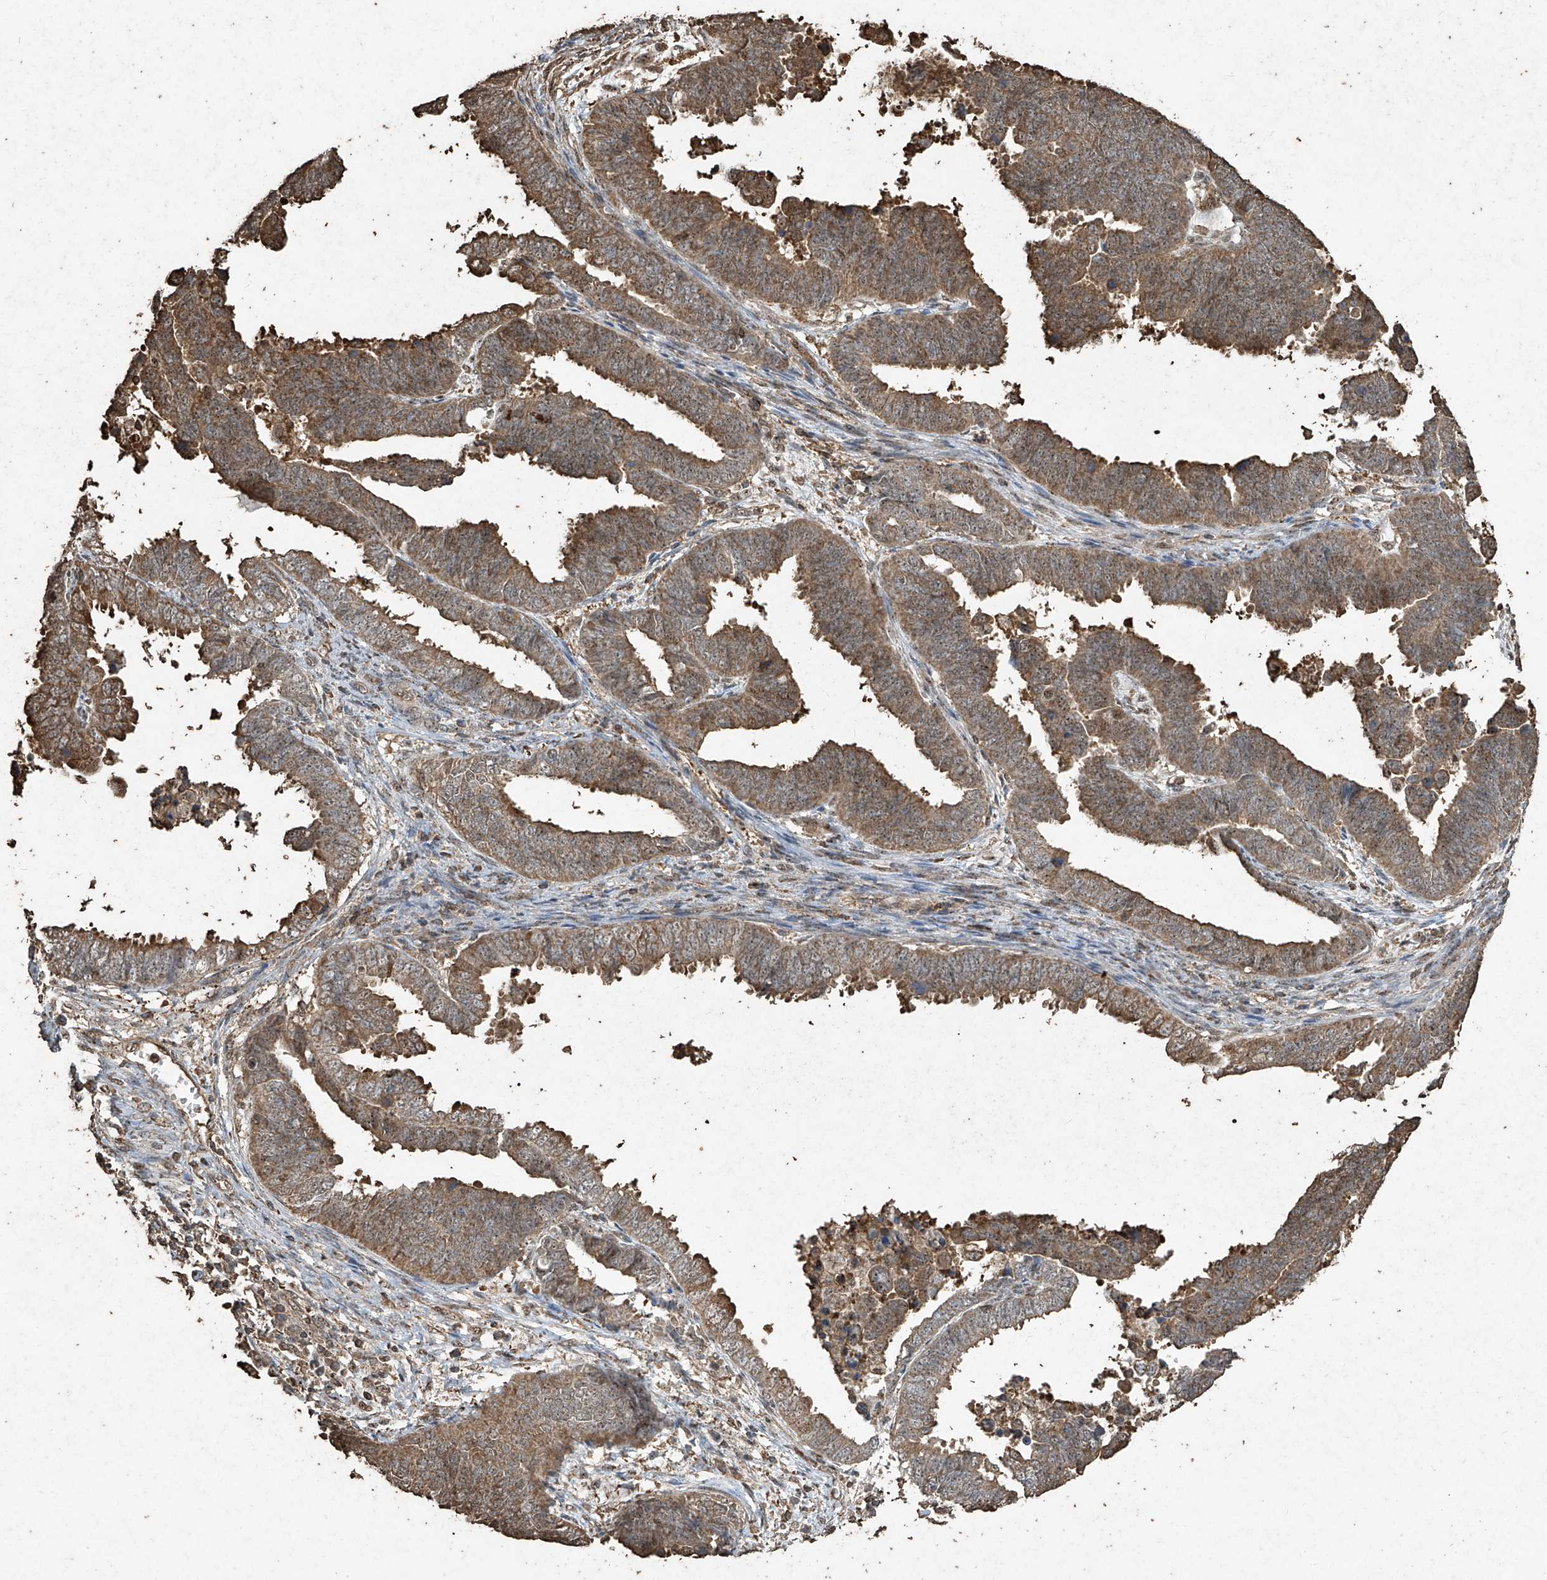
{"staining": {"intensity": "weak", "quantity": "25%-75%", "location": "cytoplasmic/membranous"}, "tissue": "endometrial cancer", "cell_type": "Tumor cells", "image_type": "cancer", "snomed": [{"axis": "morphology", "description": "Adenocarcinoma, NOS"}, {"axis": "topography", "description": "Endometrium"}], "caption": "Endometrial adenocarcinoma stained with immunohistochemistry demonstrates weak cytoplasmic/membranous staining in about 25%-75% of tumor cells.", "gene": "ERBB3", "patient": {"sex": "female", "age": 75}}